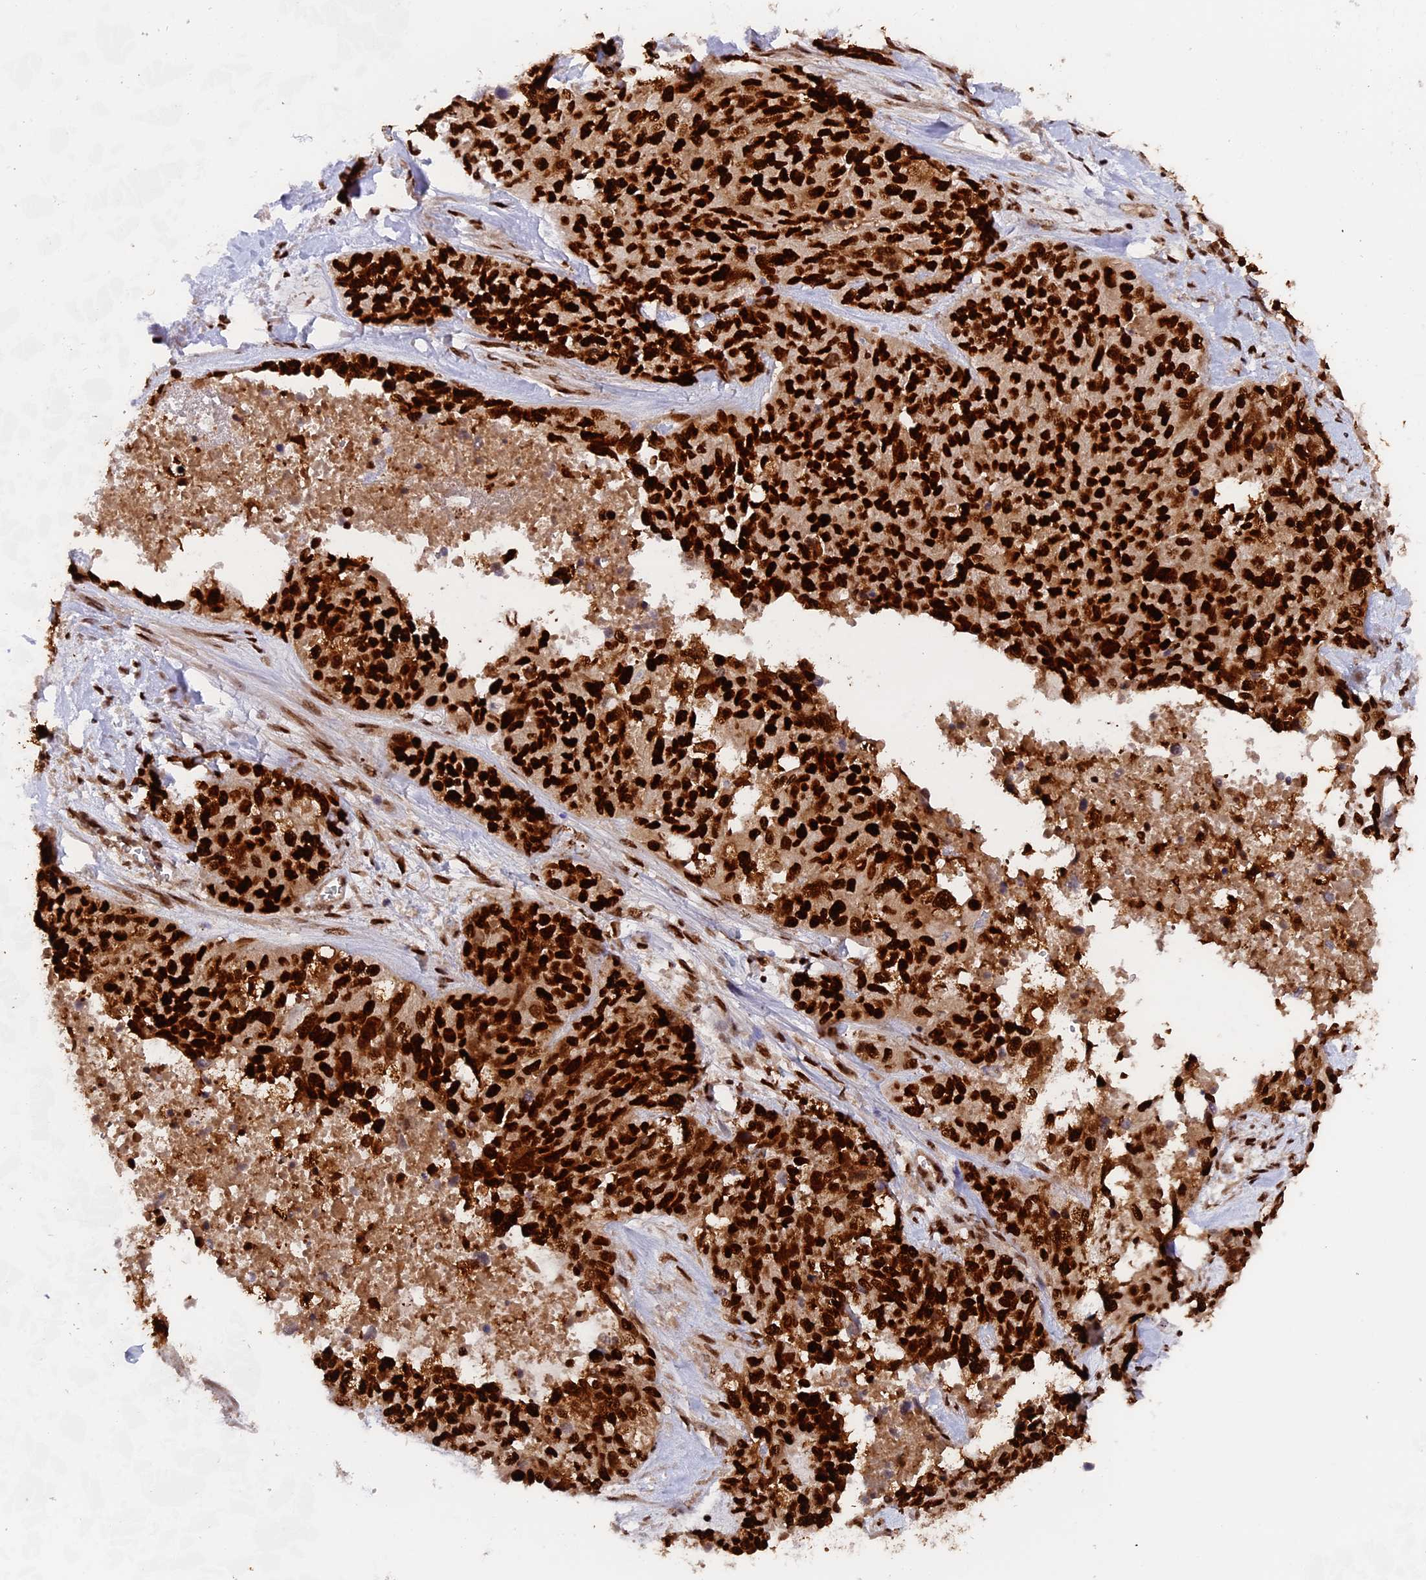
{"staining": {"intensity": "strong", "quantity": ">75%", "location": "nuclear"}, "tissue": "ovarian cancer", "cell_type": "Tumor cells", "image_type": "cancer", "snomed": [{"axis": "morphology", "description": "Cystadenocarcinoma, serous, NOS"}, {"axis": "topography", "description": "Ovary"}], "caption": "Tumor cells exhibit high levels of strong nuclear expression in about >75% of cells in human ovarian serous cystadenocarcinoma.", "gene": "RAMAC", "patient": {"sex": "female", "age": 44}}